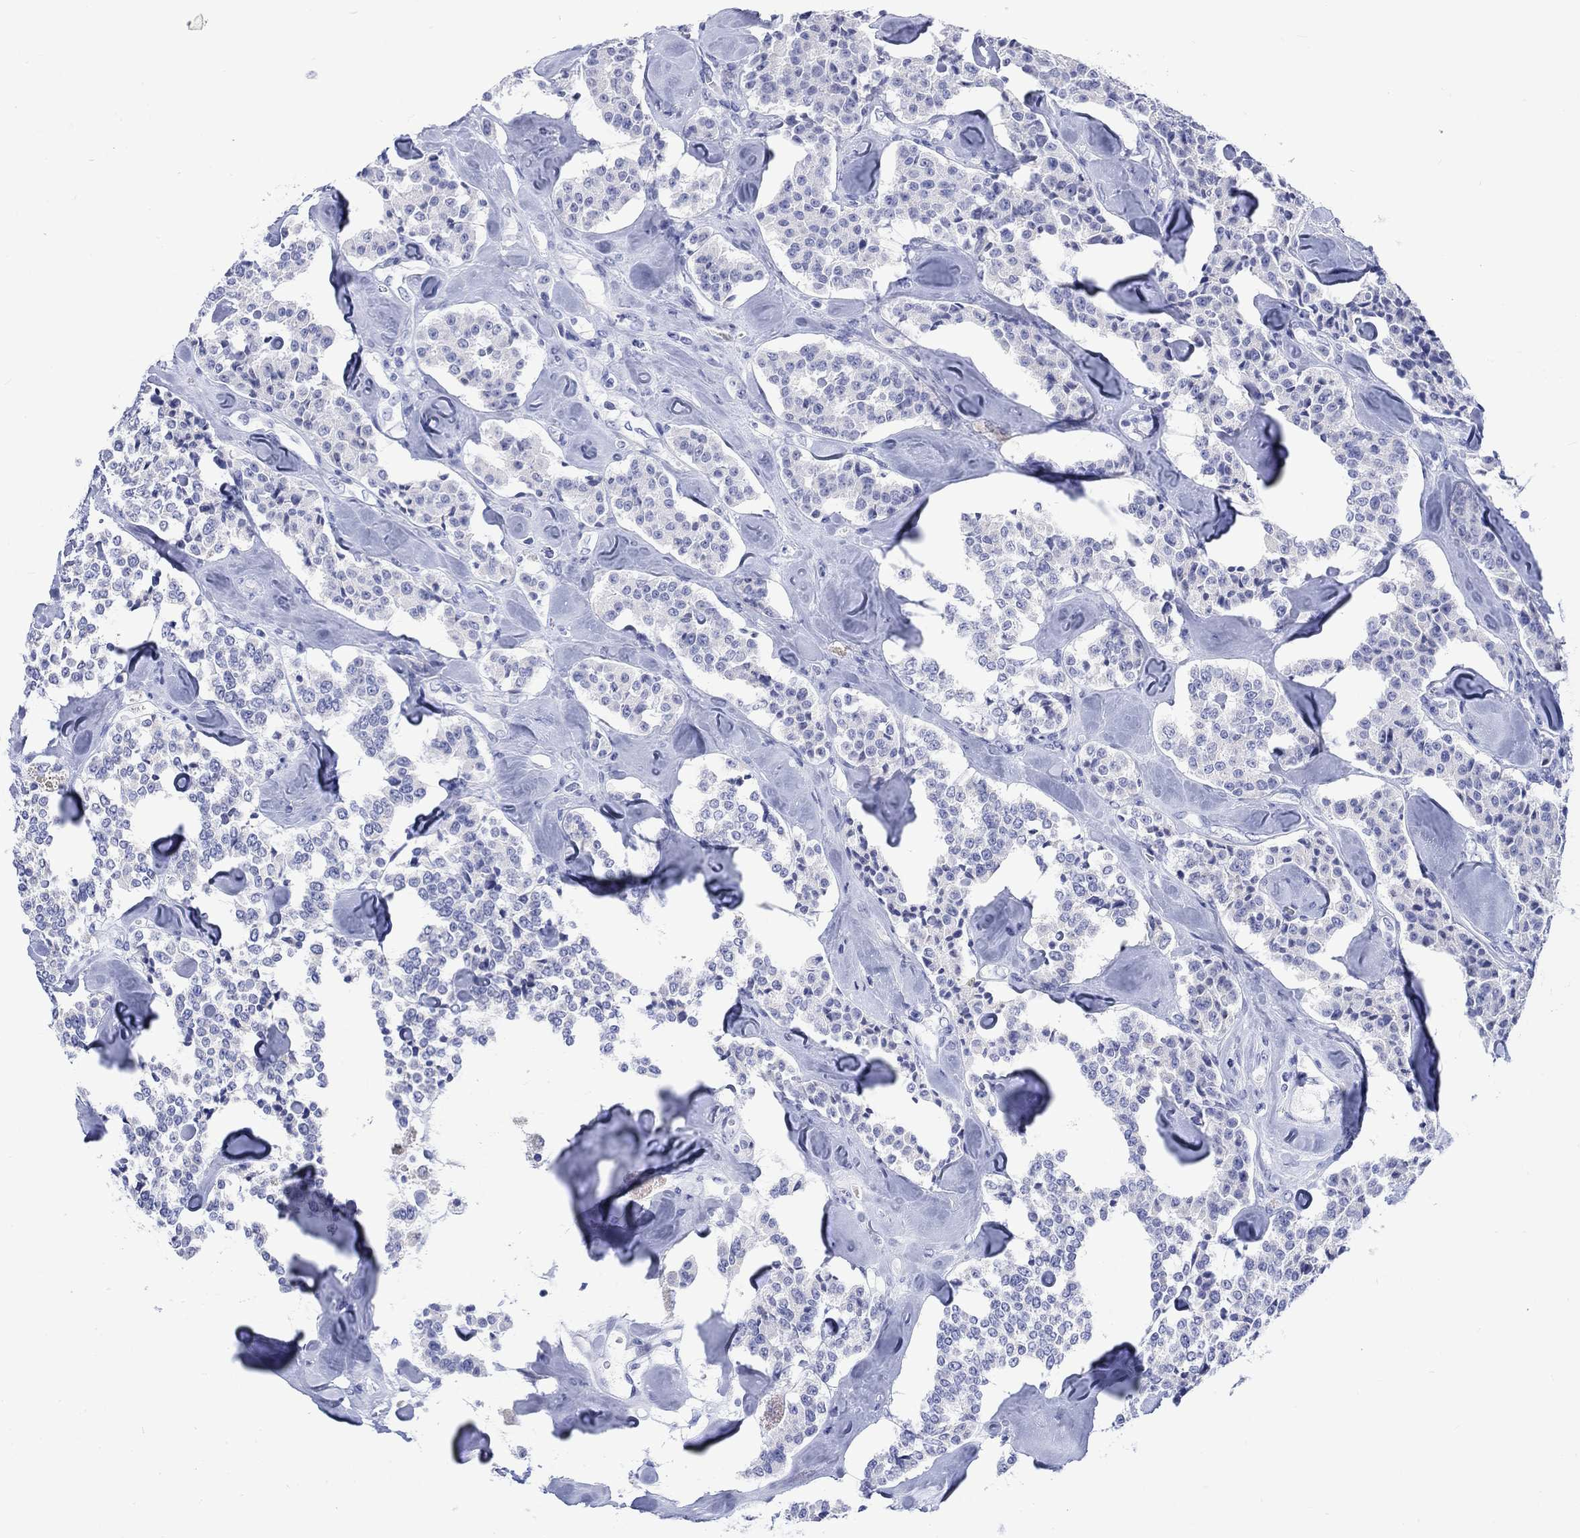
{"staining": {"intensity": "negative", "quantity": "none", "location": "none"}, "tissue": "carcinoid", "cell_type": "Tumor cells", "image_type": "cancer", "snomed": [{"axis": "morphology", "description": "Carcinoid, malignant, NOS"}, {"axis": "topography", "description": "Pancreas"}], "caption": "Human carcinoid stained for a protein using immunohistochemistry (IHC) reveals no expression in tumor cells.", "gene": "KRT76", "patient": {"sex": "male", "age": 41}}